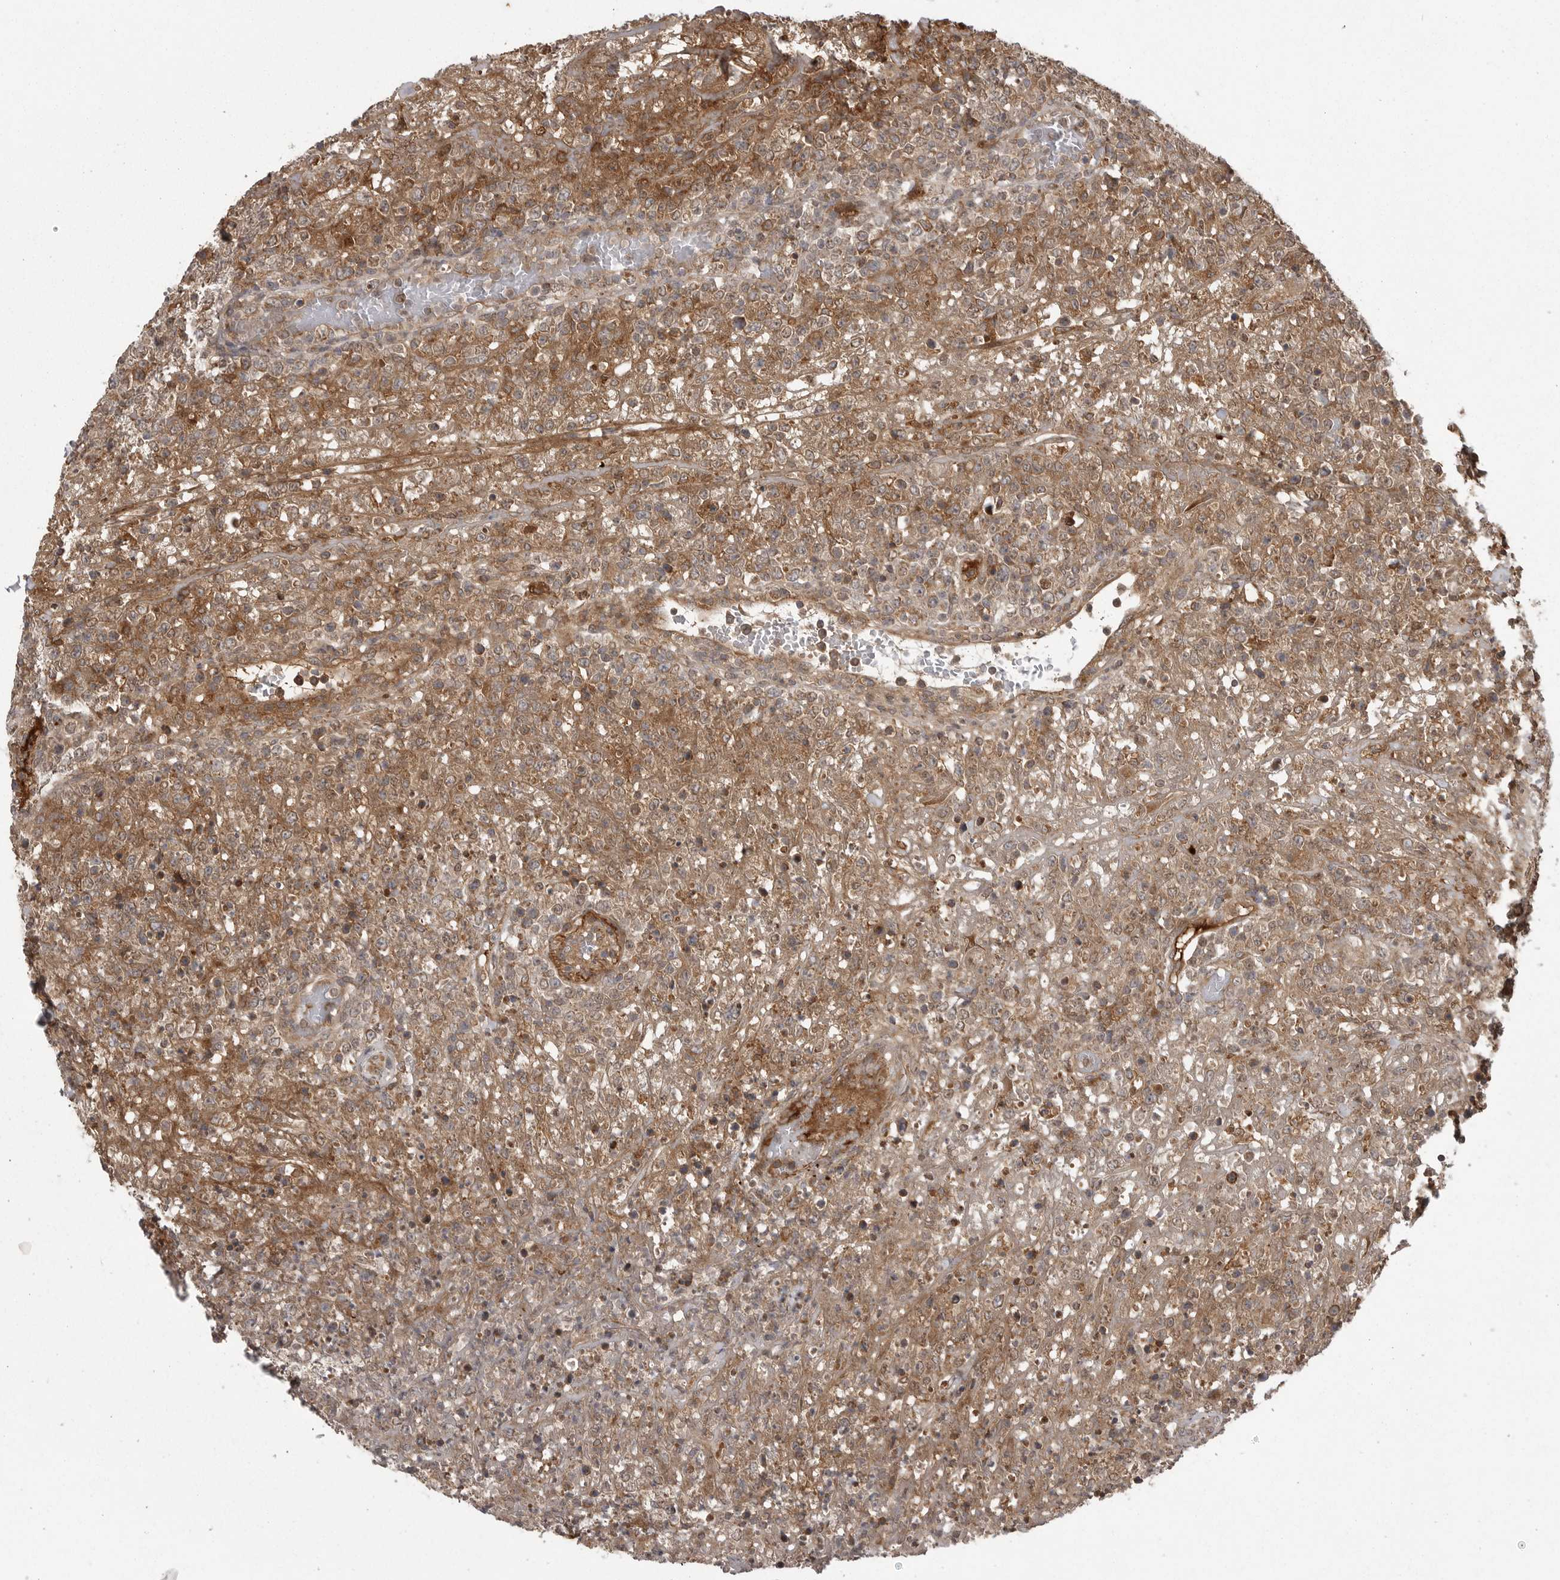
{"staining": {"intensity": "weak", "quantity": "25%-75%", "location": "cytoplasmic/membranous"}, "tissue": "lymphoma", "cell_type": "Tumor cells", "image_type": "cancer", "snomed": [{"axis": "morphology", "description": "Malignant lymphoma, non-Hodgkin's type, High grade"}, {"axis": "topography", "description": "Colon"}], "caption": "An immunohistochemistry histopathology image of tumor tissue is shown. Protein staining in brown highlights weak cytoplasmic/membranous positivity in lymphoma within tumor cells.", "gene": "GPR31", "patient": {"sex": "female", "age": 53}}